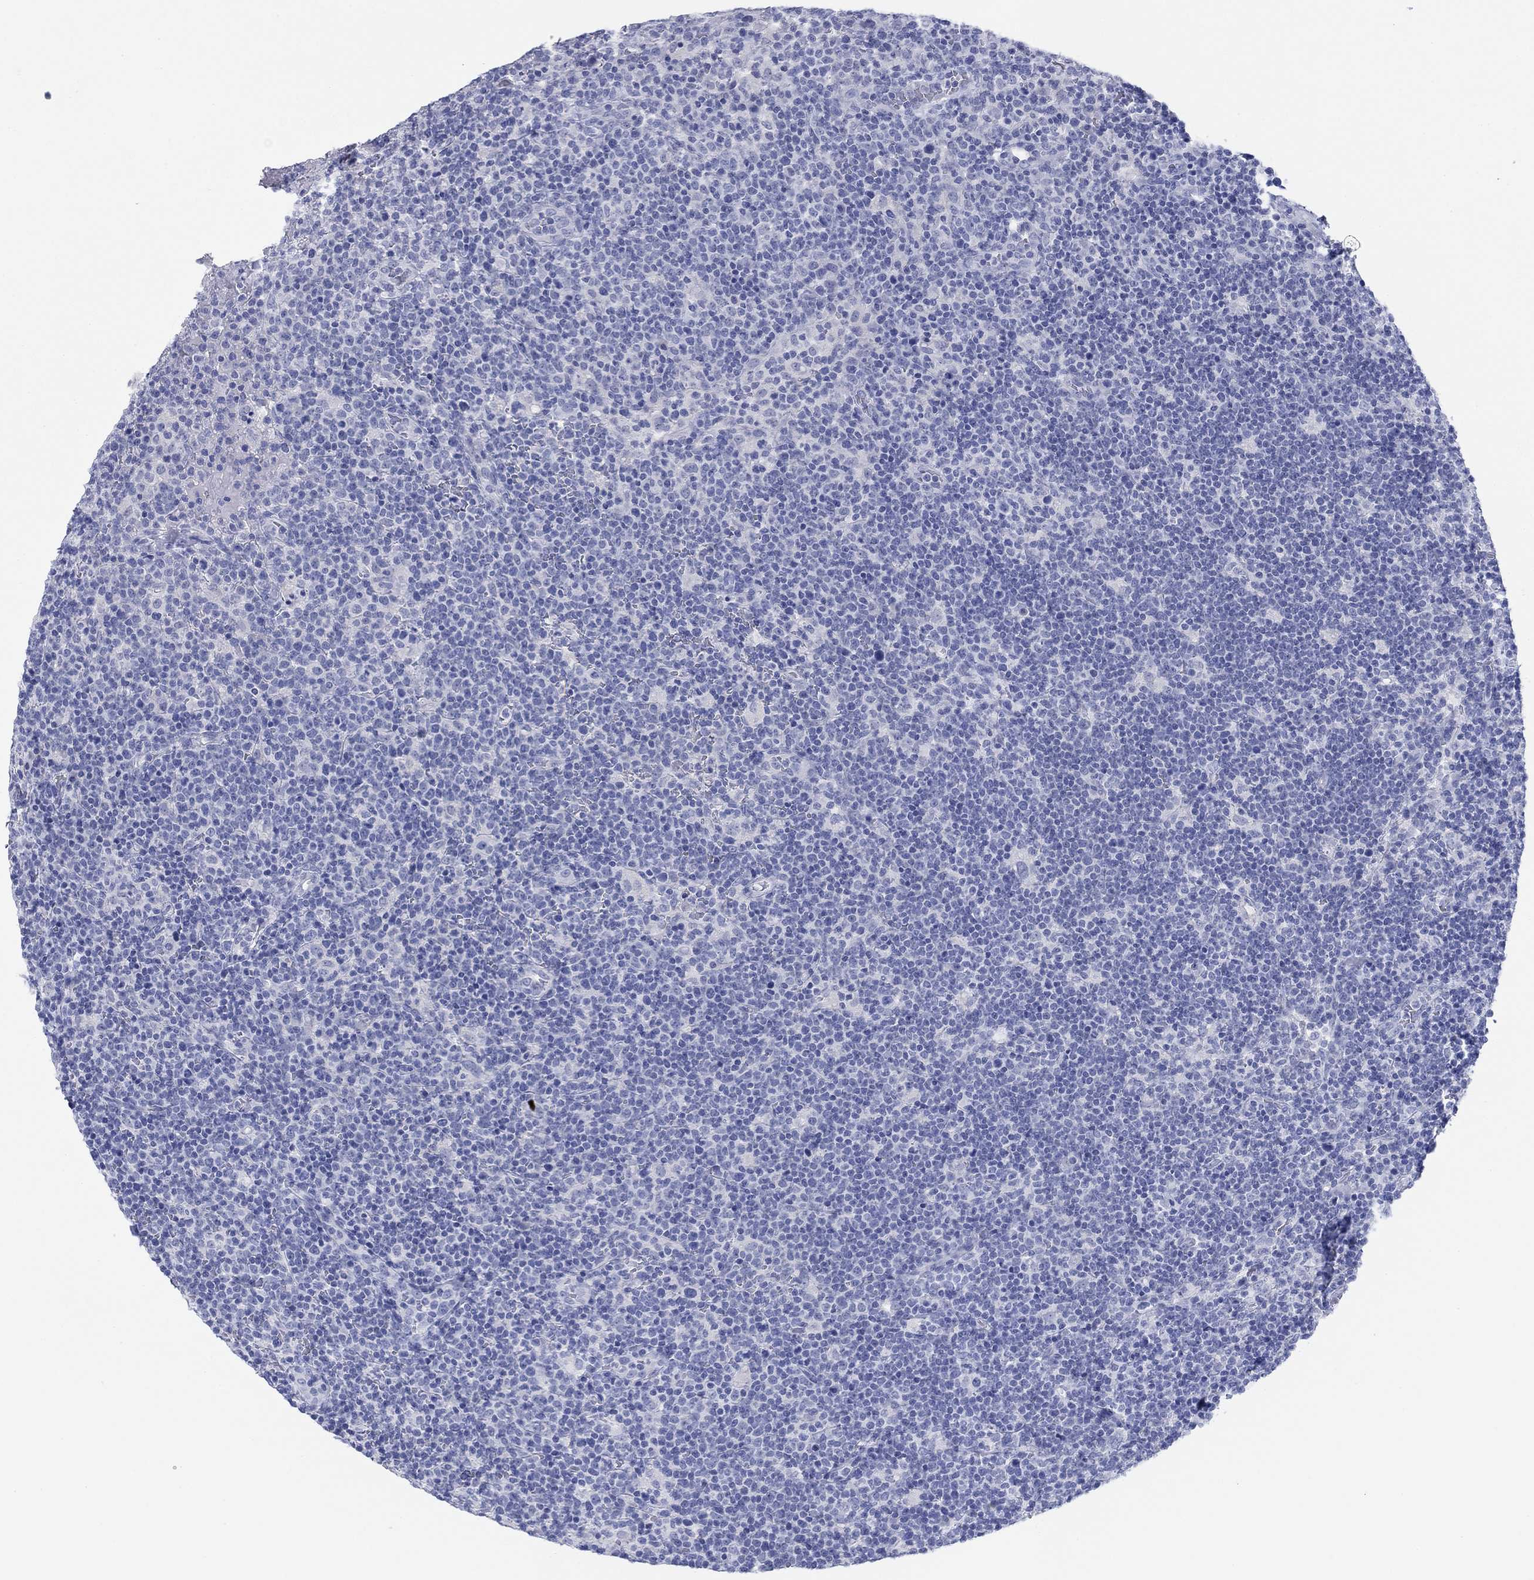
{"staining": {"intensity": "negative", "quantity": "none", "location": "none"}, "tissue": "lymphoma", "cell_type": "Tumor cells", "image_type": "cancer", "snomed": [{"axis": "morphology", "description": "Malignant lymphoma, non-Hodgkin's type, High grade"}, {"axis": "topography", "description": "Lymph node"}], "caption": "A photomicrograph of high-grade malignant lymphoma, non-Hodgkin's type stained for a protein exhibits no brown staining in tumor cells. The staining is performed using DAB brown chromogen with nuclei counter-stained in using hematoxylin.", "gene": "PDYN", "patient": {"sex": "male", "age": 61}}